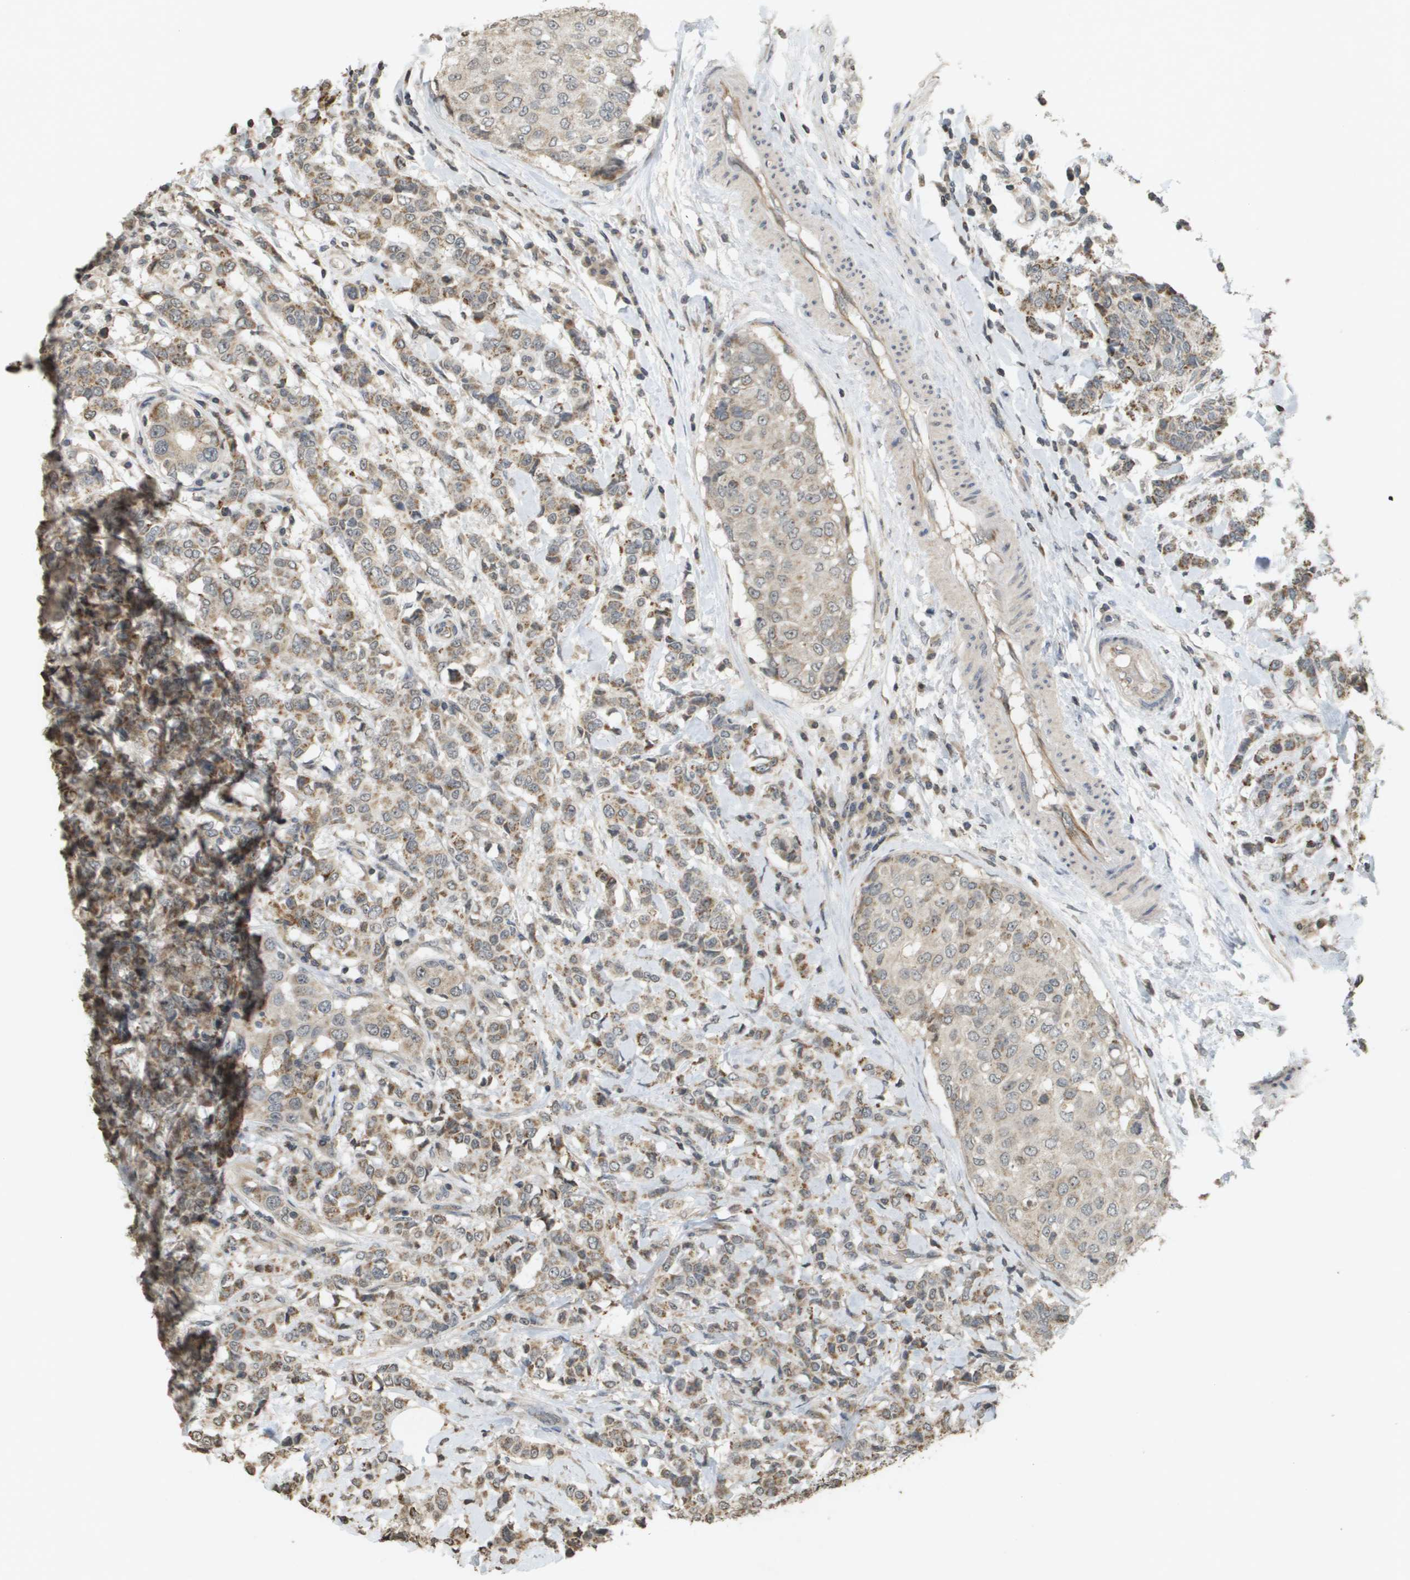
{"staining": {"intensity": "moderate", "quantity": "25%-75%", "location": "cytoplasmic/membranous"}, "tissue": "breast cancer", "cell_type": "Tumor cells", "image_type": "cancer", "snomed": [{"axis": "morphology", "description": "Duct carcinoma"}, {"axis": "topography", "description": "Breast"}], "caption": "DAB (3,3'-diaminobenzidine) immunohistochemical staining of human breast intraductal carcinoma displays moderate cytoplasmic/membranous protein expression in about 25%-75% of tumor cells.", "gene": "RAB21", "patient": {"sex": "female", "age": 27}}